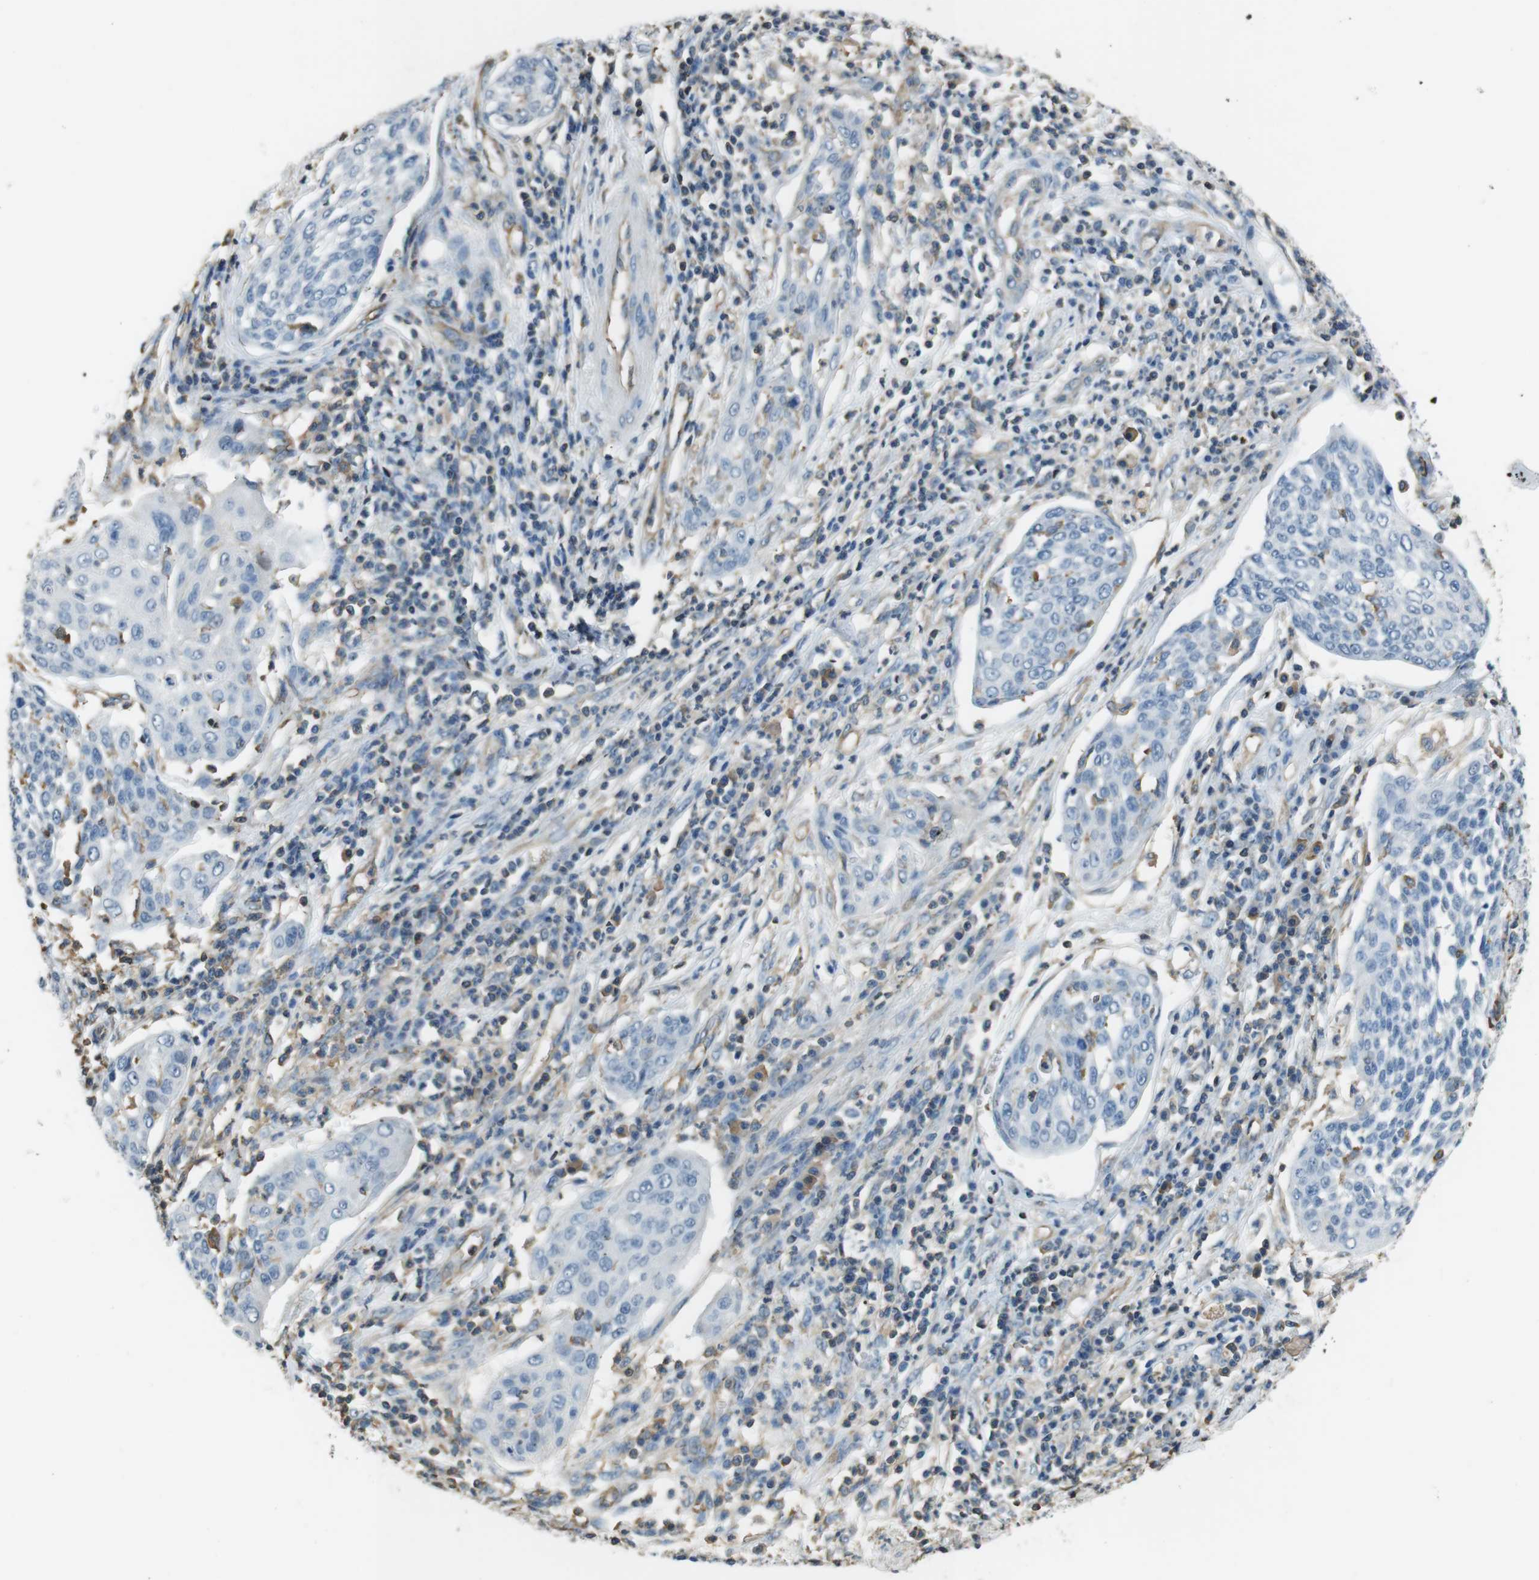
{"staining": {"intensity": "weak", "quantity": "<25%", "location": "cytoplasmic/membranous"}, "tissue": "cervical cancer", "cell_type": "Tumor cells", "image_type": "cancer", "snomed": [{"axis": "morphology", "description": "Squamous cell carcinoma, NOS"}, {"axis": "topography", "description": "Cervix"}], "caption": "The immunohistochemistry photomicrograph has no significant positivity in tumor cells of cervical cancer tissue.", "gene": "FCAR", "patient": {"sex": "female", "age": 34}}